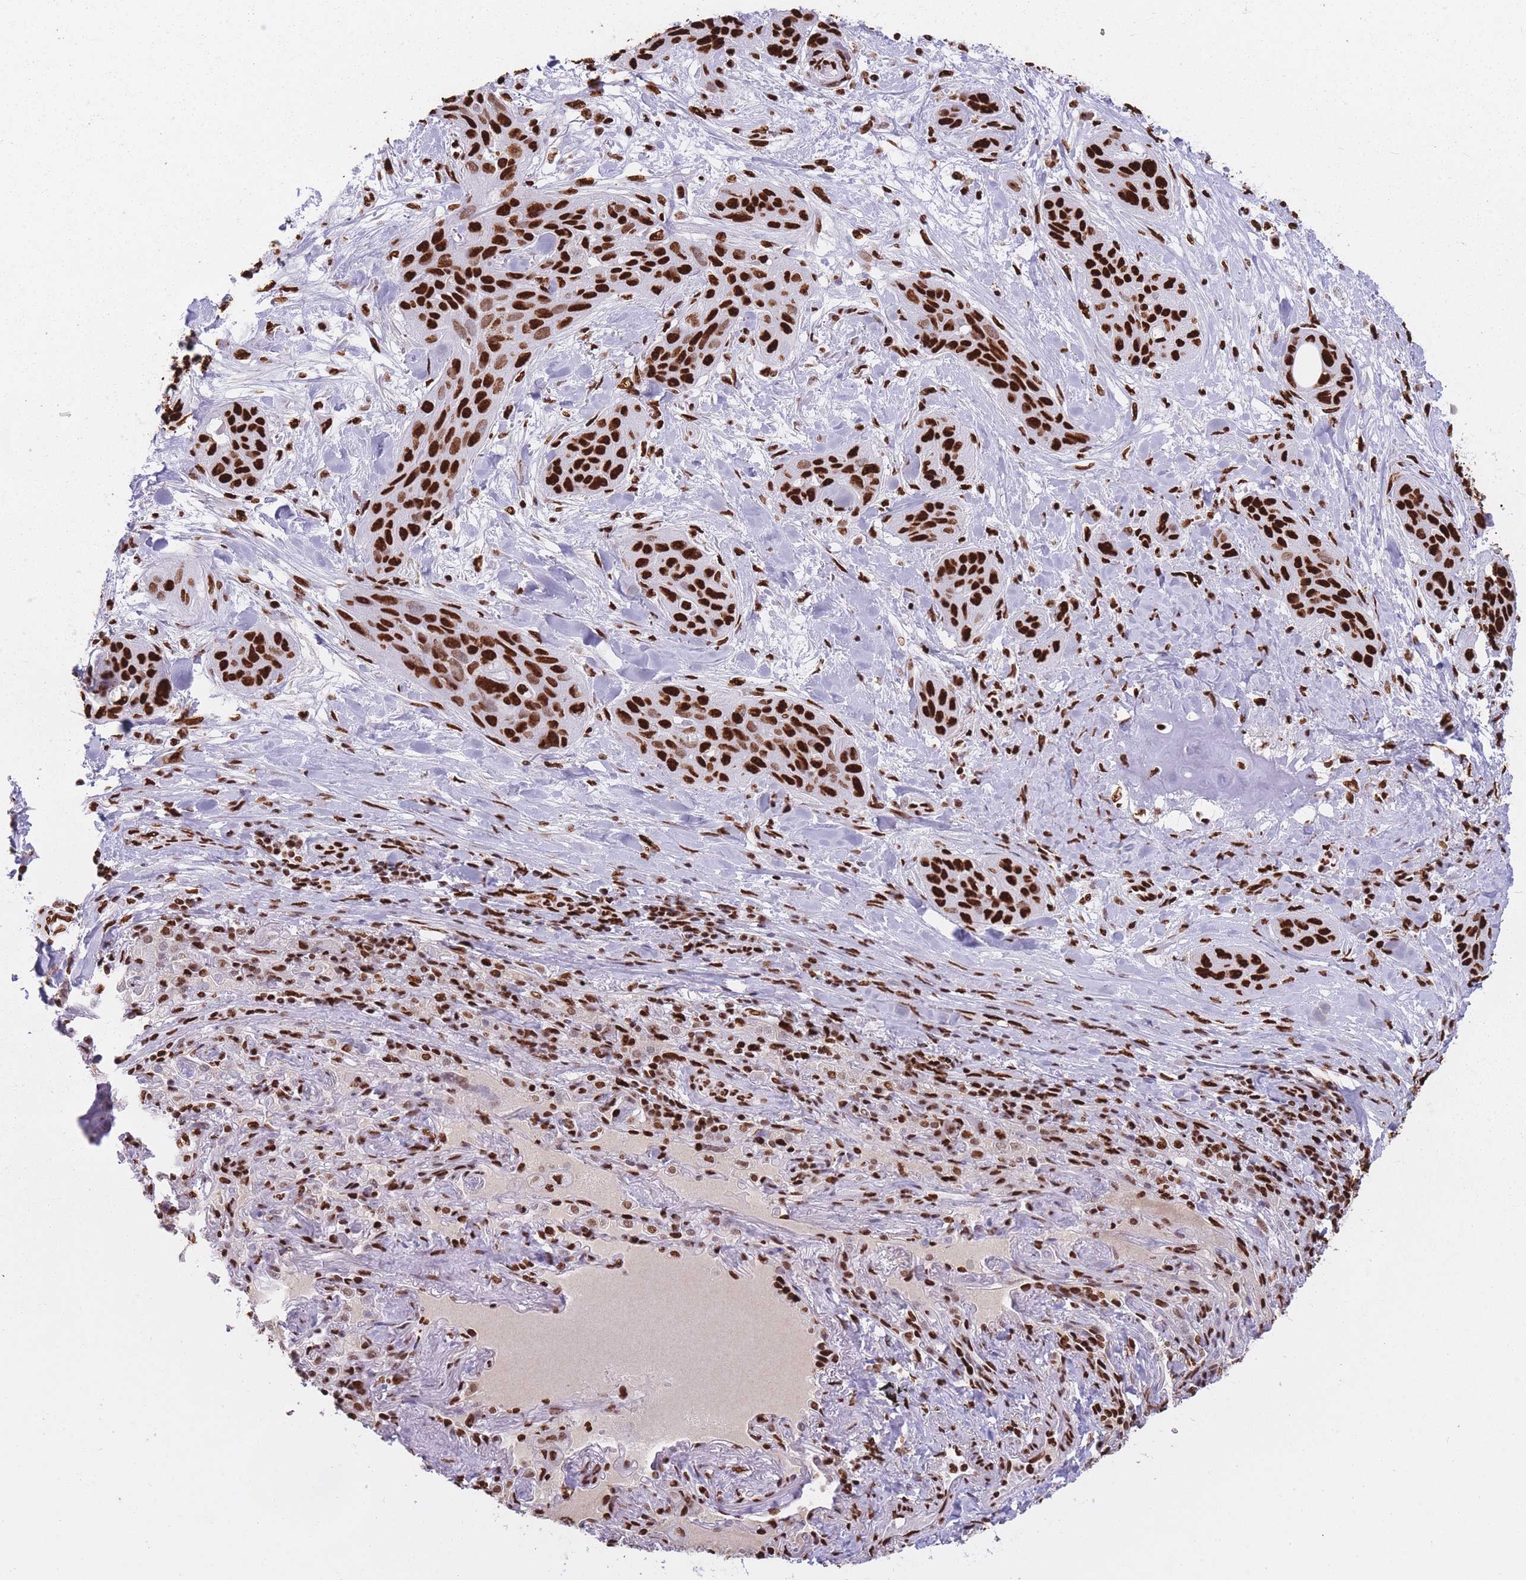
{"staining": {"intensity": "strong", "quantity": ">75%", "location": "nuclear"}, "tissue": "lung cancer", "cell_type": "Tumor cells", "image_type": "cancer", "snomed": [{"axis": "morphology", "description": "Squamous cell carcinoma, NOS"}, {"axis": "topography", "description": "Lung"}], "caption": "Protein staining of lung cancer (squamous cell carcinoma) tissue displays strong nuclear staining in about >75% of tumor cells.", "gene": "HNRNPUL1", "patient": {"sex": "female", "age": 70}}